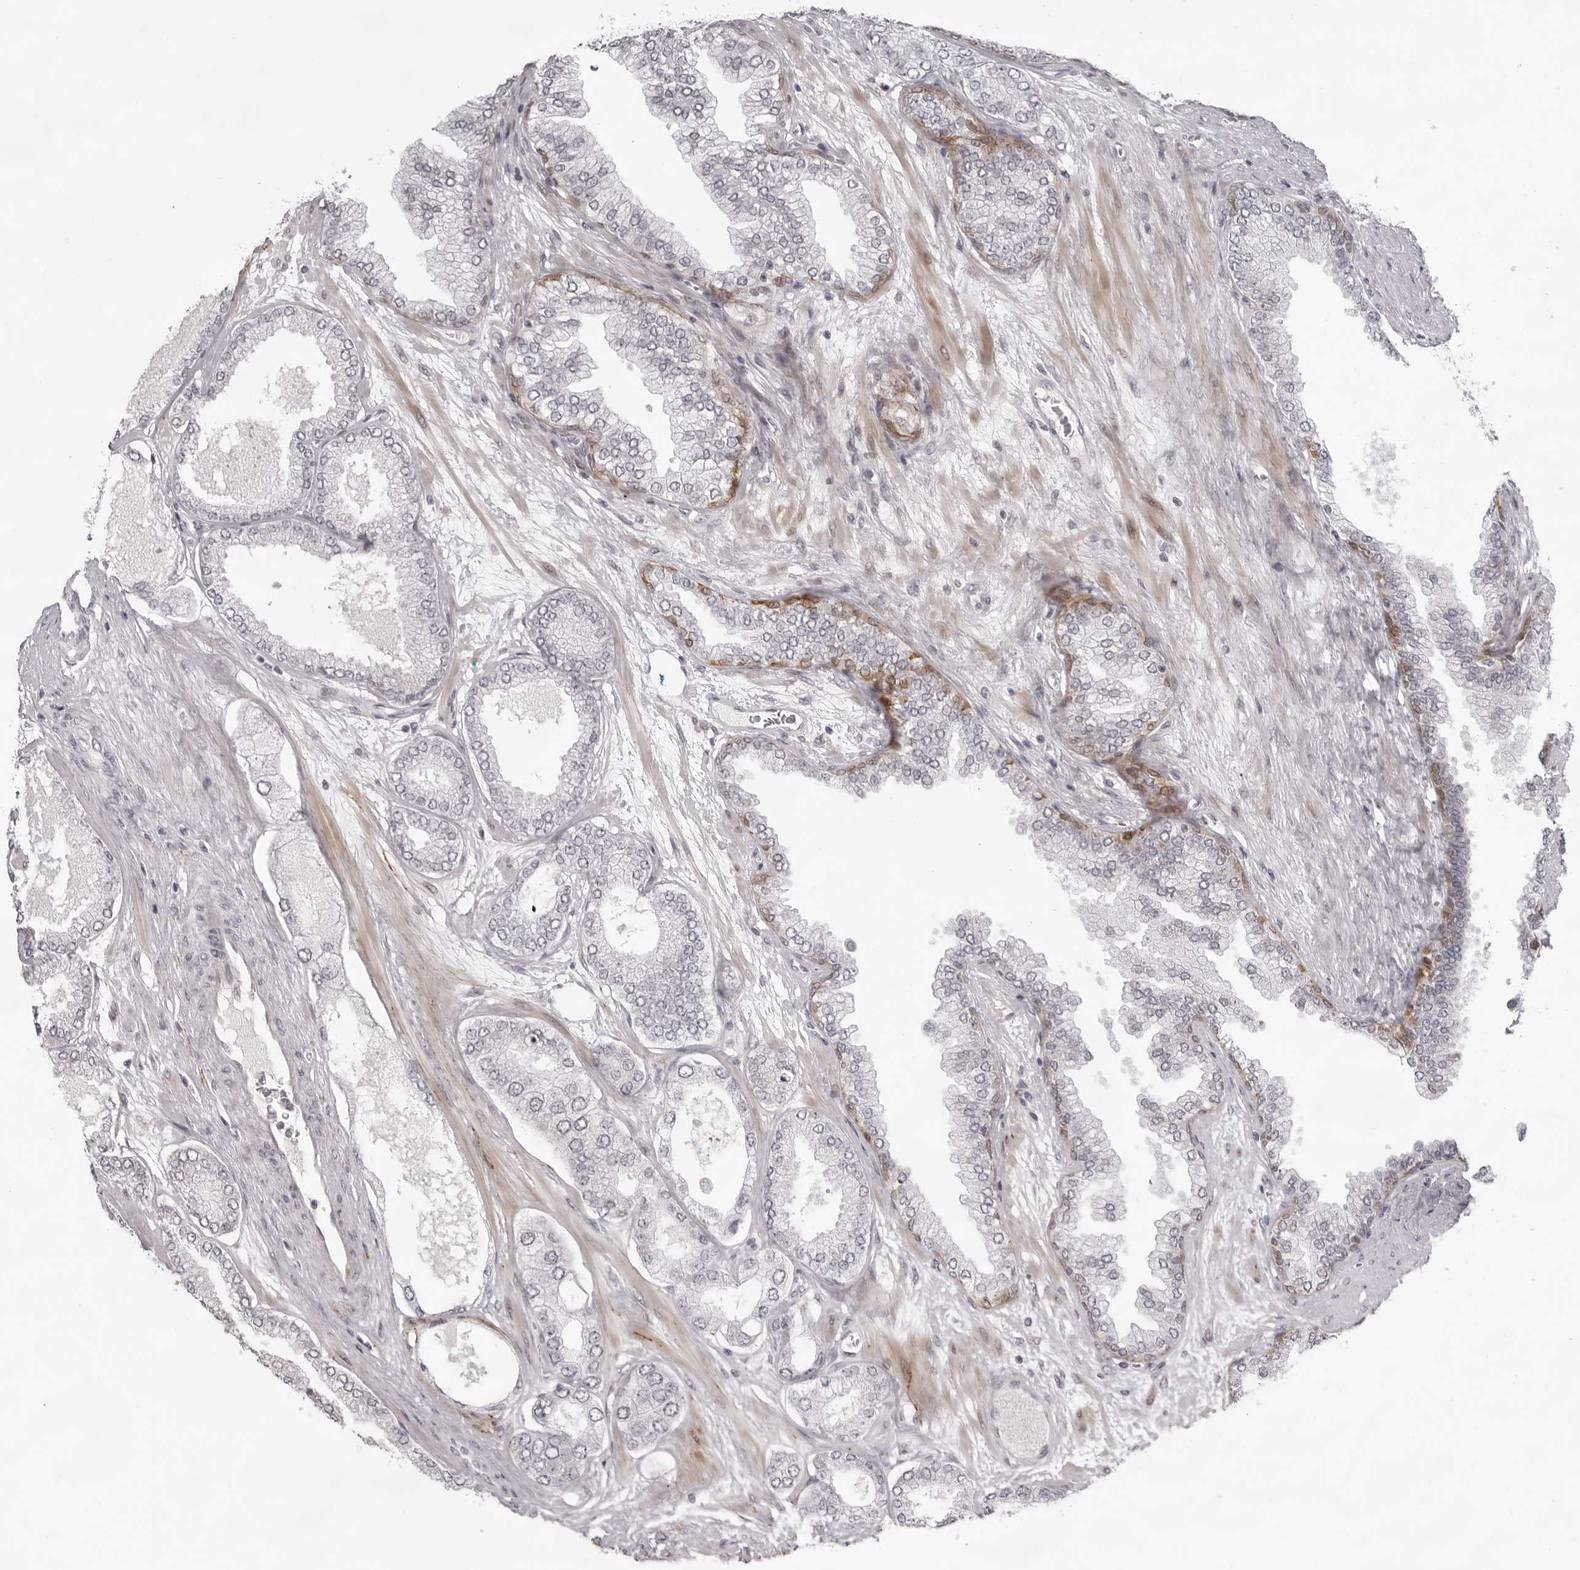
{"staining": {"intensity": "negative", "quantity": "none", "location": "none"}, "tissue": "prostate cancer", "cell_type": "Tumor cells", "image_type": "cancer", "snomed": [{"axis": "morphology", "description": "Adenocarcinoma, High grade"}, {"axis": "topography", "description": "Prostate"}], "caption": "This photomicrograph is of adenocarcinoma (high-grade) (prostate) stained with immunohistochemistry to label a protein in brown with the nuclei are counter-stained blue. There is no expression in tumor cells.", "gene": "NUDT18", "patient": {"sex": "male", "age": 58}}